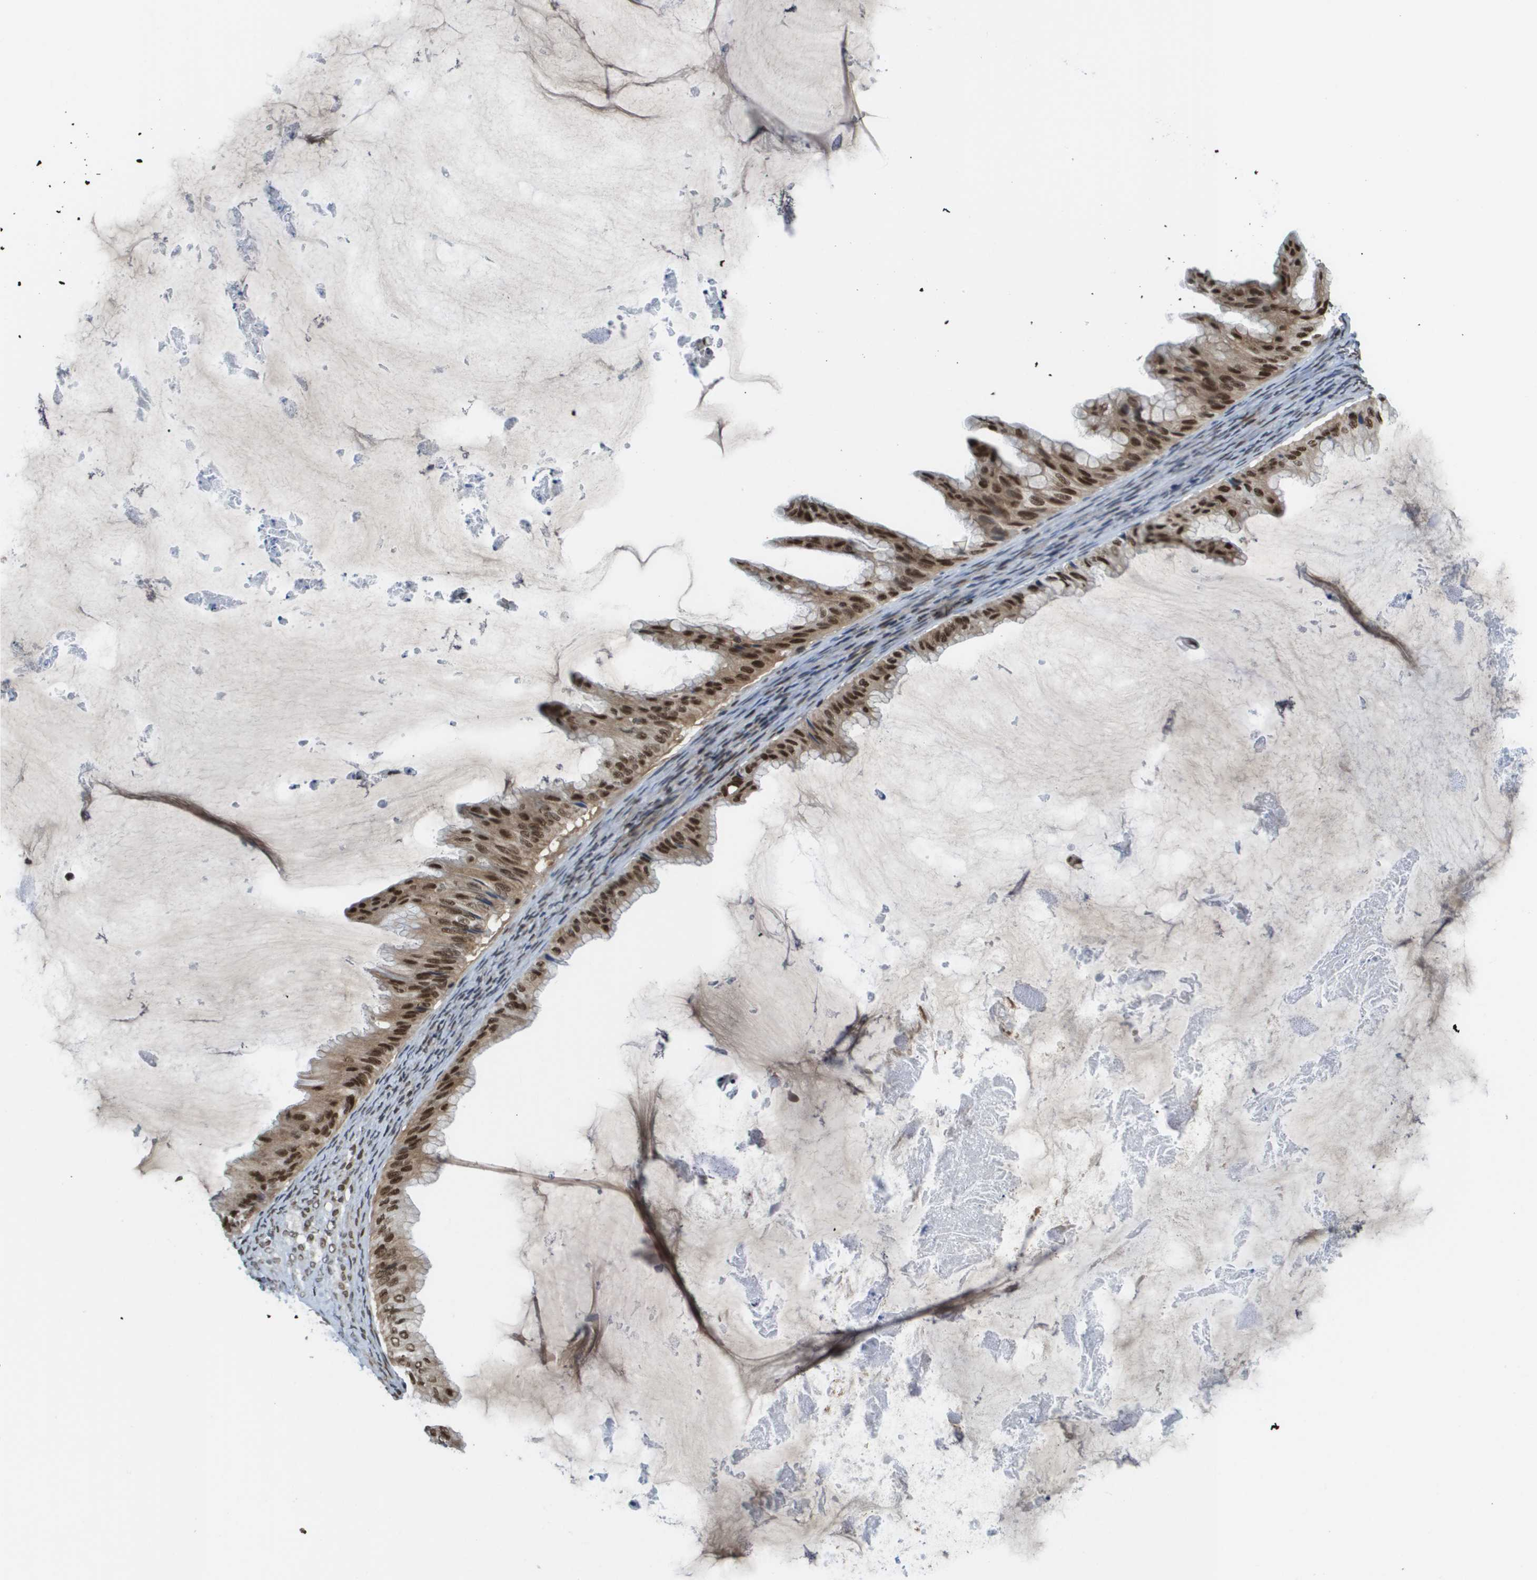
{"staining": {"intensity": "moderate", "quantity": ">75%", "location": "cytoplasmic/membranous,nuclear"}, "tissue": "ovarian cancer", "cell_type": "Tumor cells", "image_type": "cancer", "snomed": [{"axis": "morphology", "description": "Cystadenocarcinoma, mucinous, NOS"}, {"axis": "topography", "description": "Ovary"}], "caption": "Immunohistochemical staining of human ovarian cancer (mucinous cystadenocarcinoma) displays medium levels of moderate cytoplasmic/membranous and nuclear protein positivity in about >75% of tumor cells.", "gene": "RECQL4", "patient": {"sex": "female", "age": 61}}